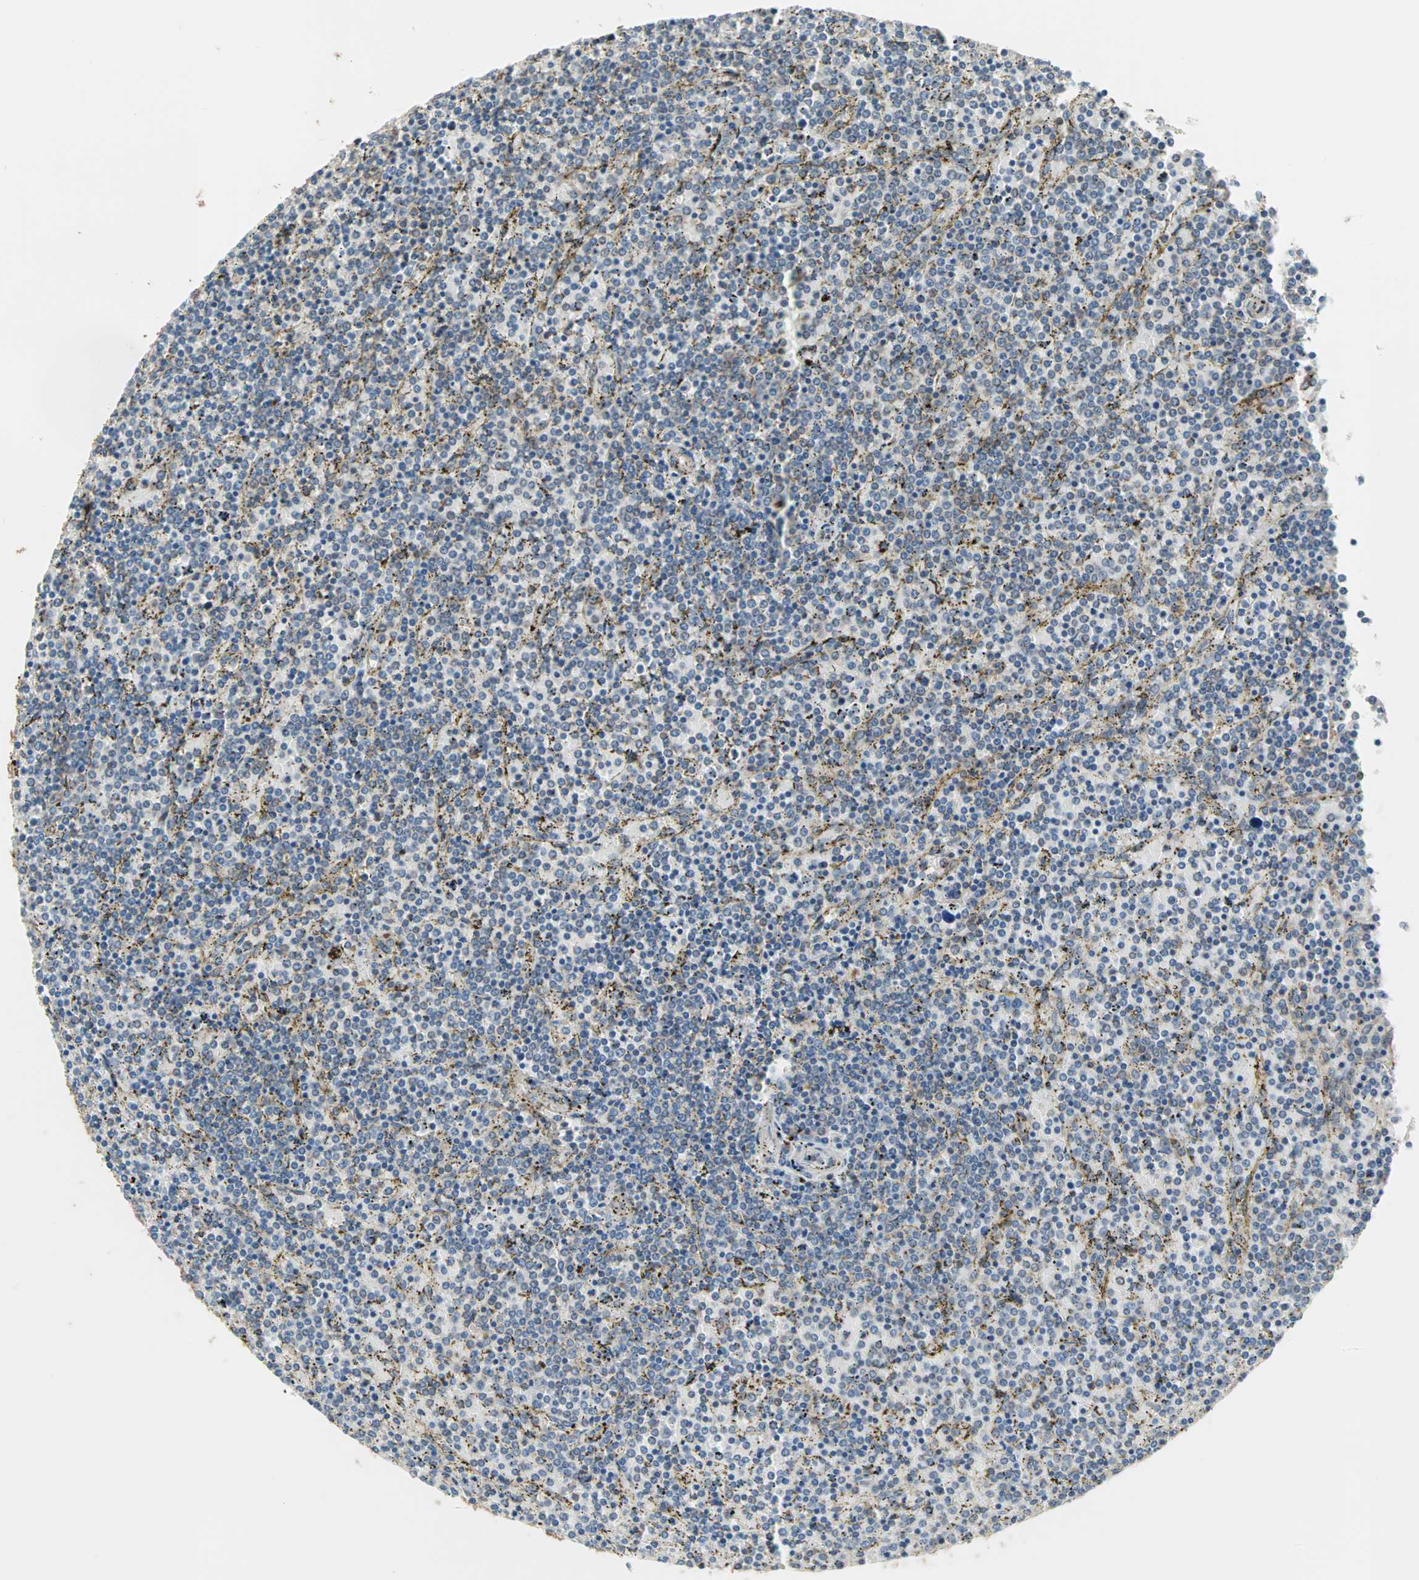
{"staining": {"intensity": "negative", "quantity": "none", "location": "none"}, "tissue": "lymphoma", "cell_type": "Tumor cells", "image_type": "cancer", "snomed": [{"axis": "morphology", "description": "Malignant lymphoma, non-Hodgkin's type, Low grade"}, {"axis": "topography", "description": "Spleen"}], "caption": "DAB (3,3'-diaminobenzidine) immunohistochemical staining of lymphoma exhibits no significant staining in tumor cells.", "gene": "PDE8A", "patient": {"sex": "female", "age": 77}}